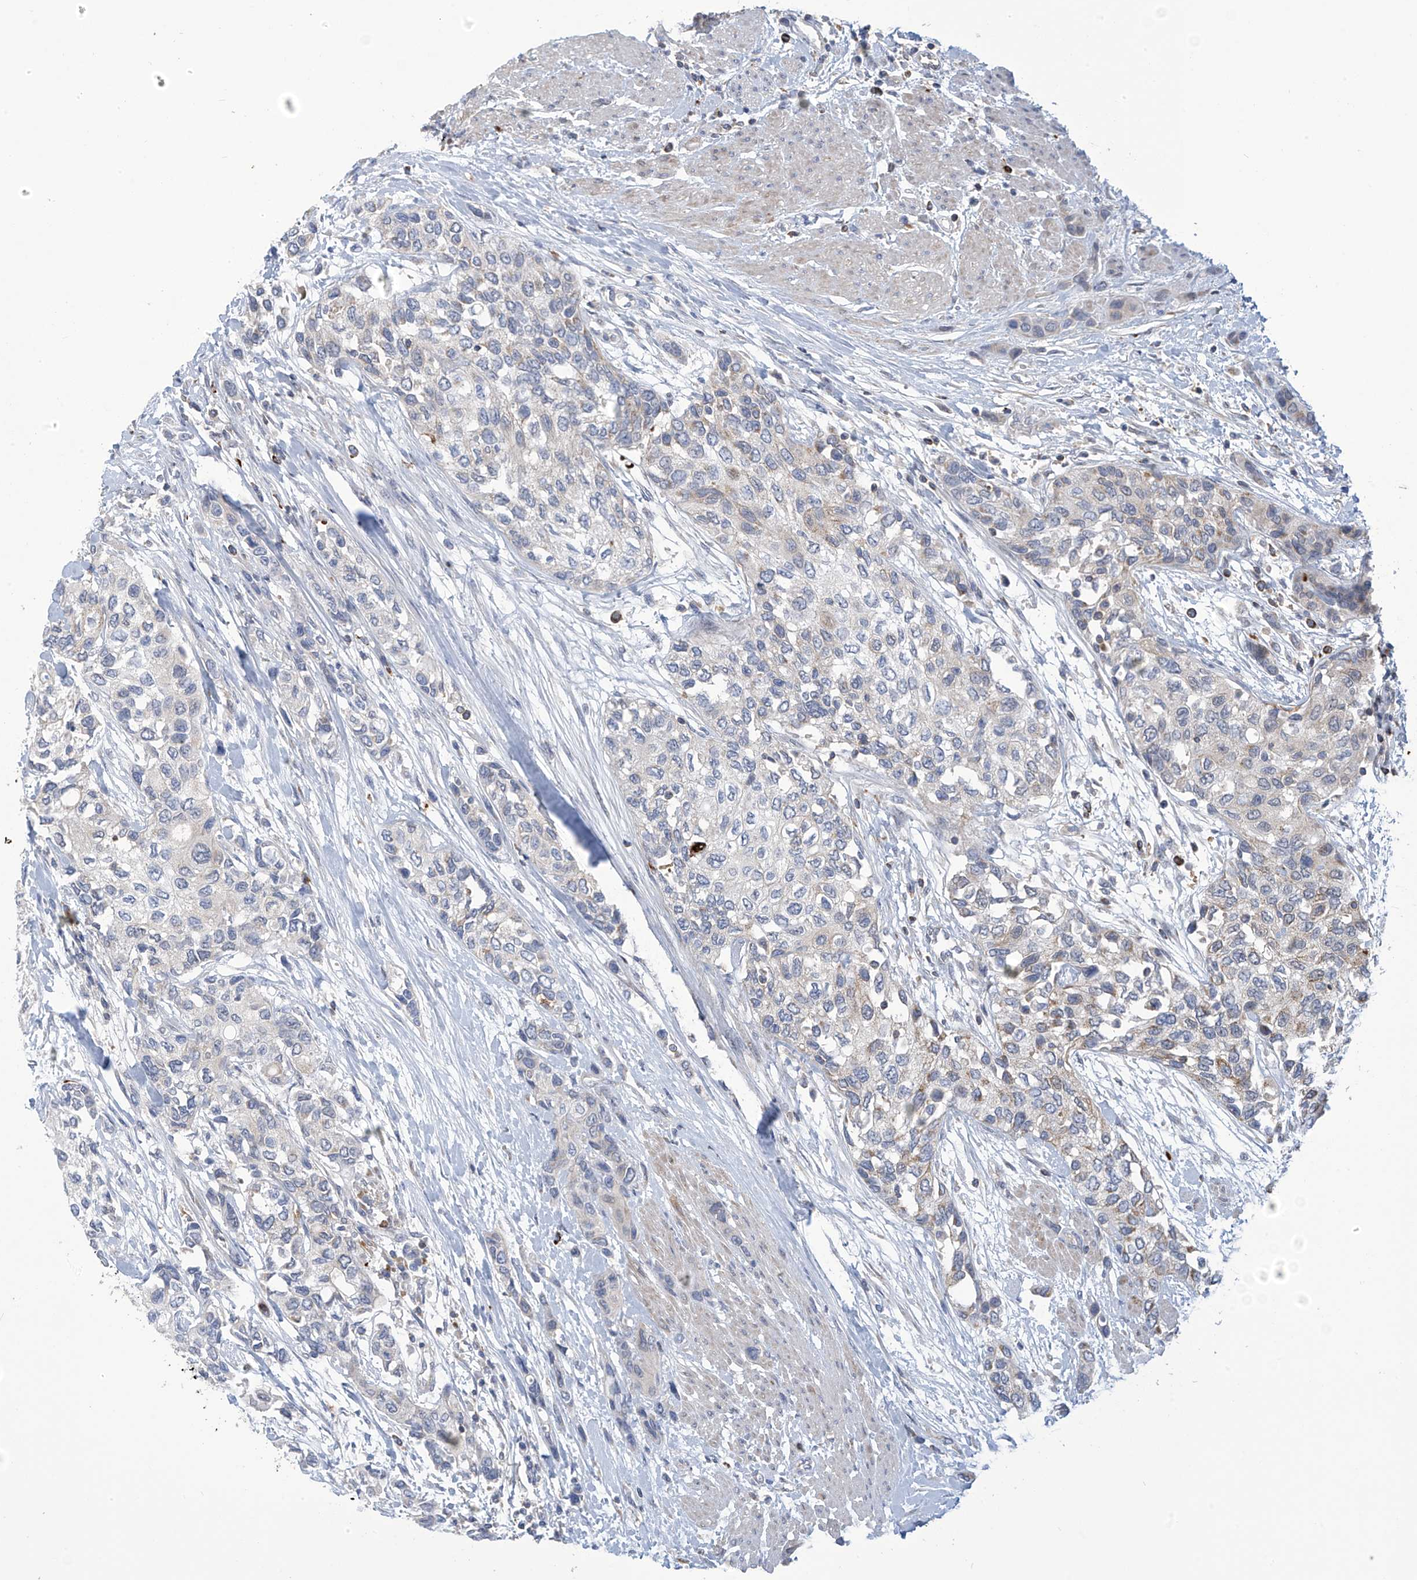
{"staining": {"intensity": "negative", "quantity": "none", "location": "none"}, "tissue": "urothelial cancer", "cell_type": "Tumor cells", "image_type": "cancer", "snomed": [{"axis": "morphology", "description": "Normal tissue, NOS"}, {"axis": "morphology", "description": "Urothelial carcinoma, High grade"}, {"axis": "topography", "description": "Vascular tissue"}, {"axis": "topography", "description": "Urinary bladder"}], "caption": "An IHC micrograph of urothelial cancer is shown. There is no staining in tumor cells of urothelial cancer.", "gene": "IBA57", "patient": {"sex": "female", "age": 56}}